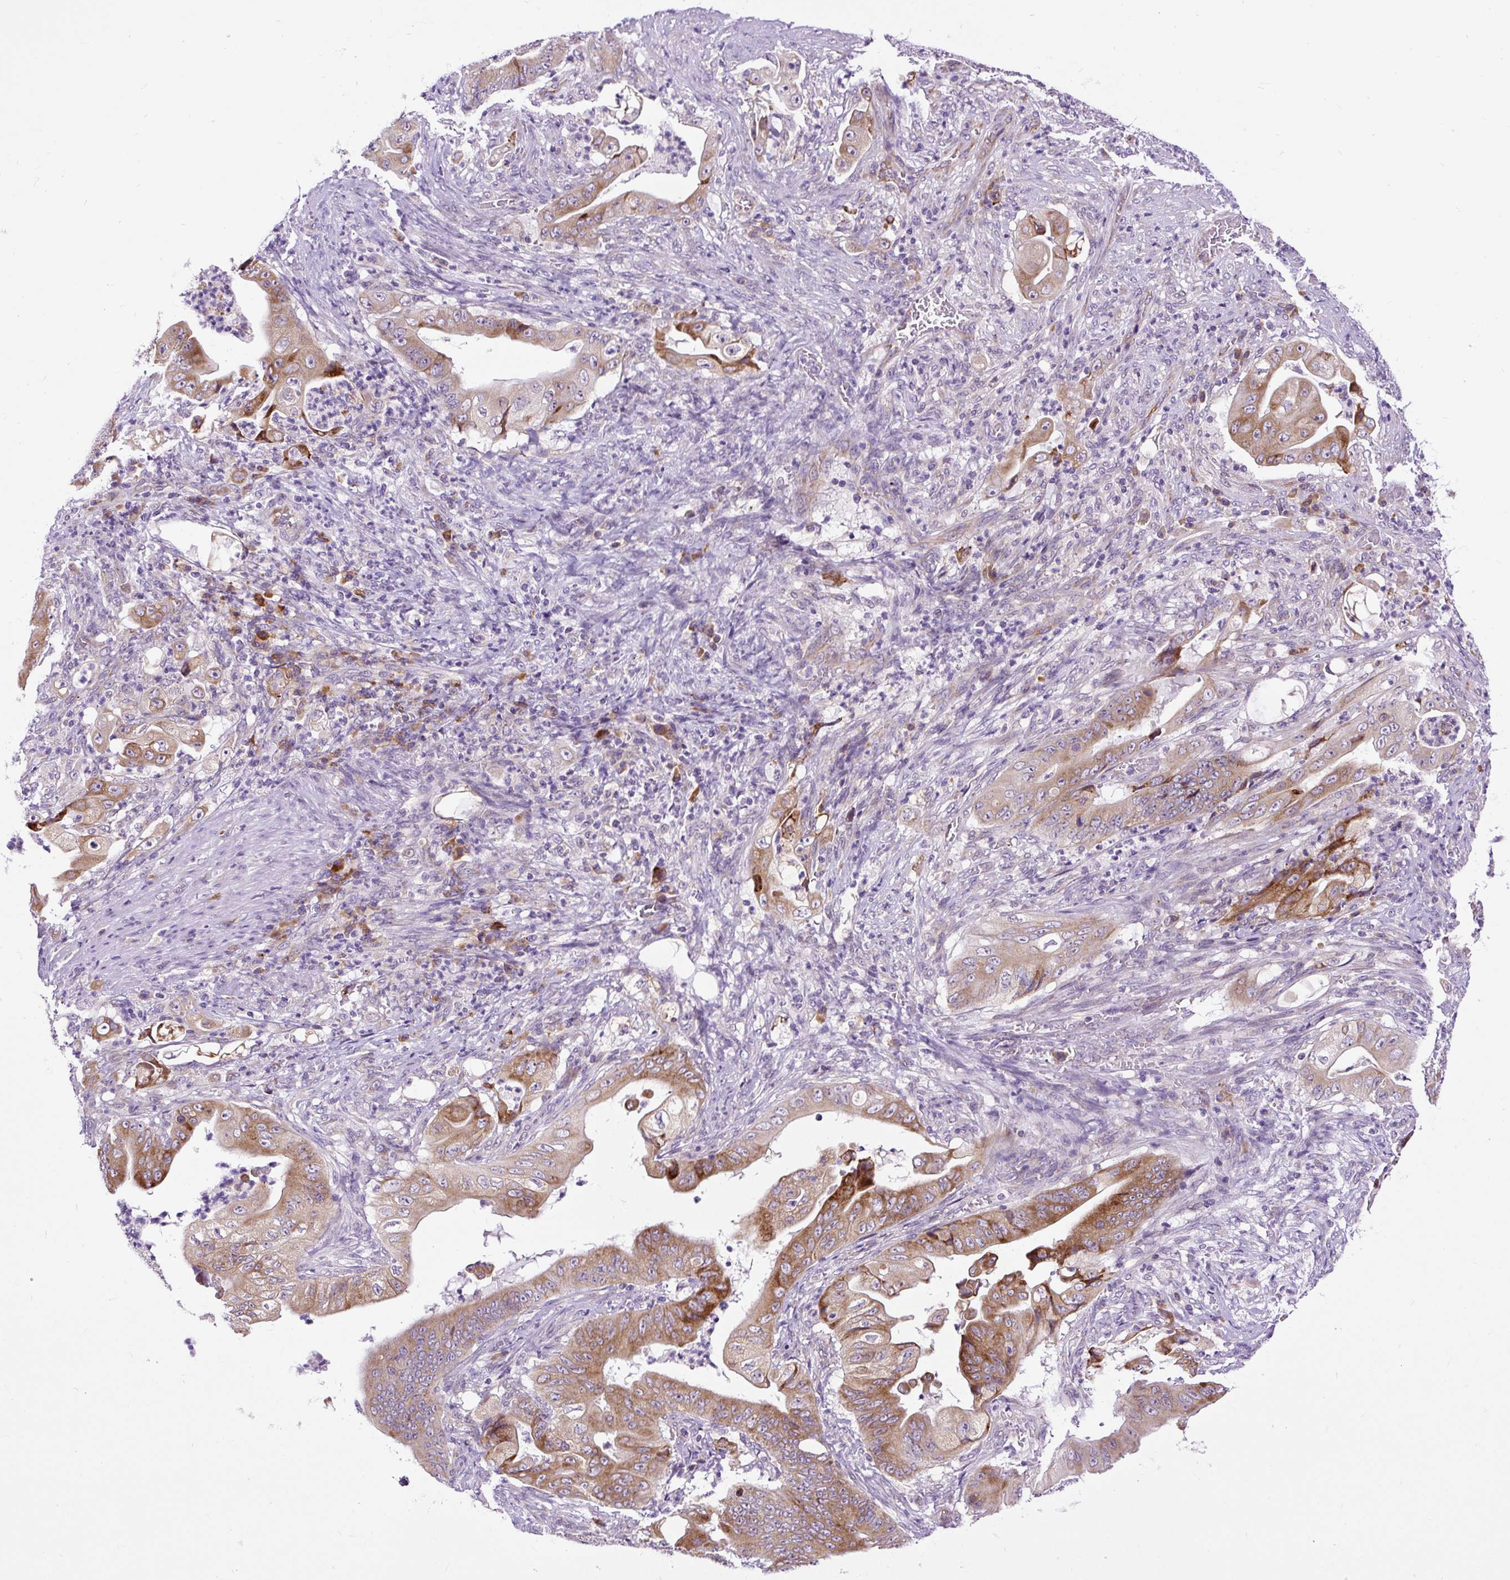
{"staining": {"intensity": "moderate", "quantity": ">75%", "location": "cytoplasmic/membranous"}, "tissue": "stomach cancer", "cell_type": "Tumor cells", "image_type": "cancer", "snomed": [{"axis": "morphology", "description": "Adenocarcinoma, NOS"}, {"axis": "topography", "description": "Stomach"}], "caption": "Moderate cytoplasmic/membranous positivity is present in approximately >75% of tumor cells in stomach adenocarcinoma.", "gene": "FMC1", "patient": {"sex": "female", "age": 73}}